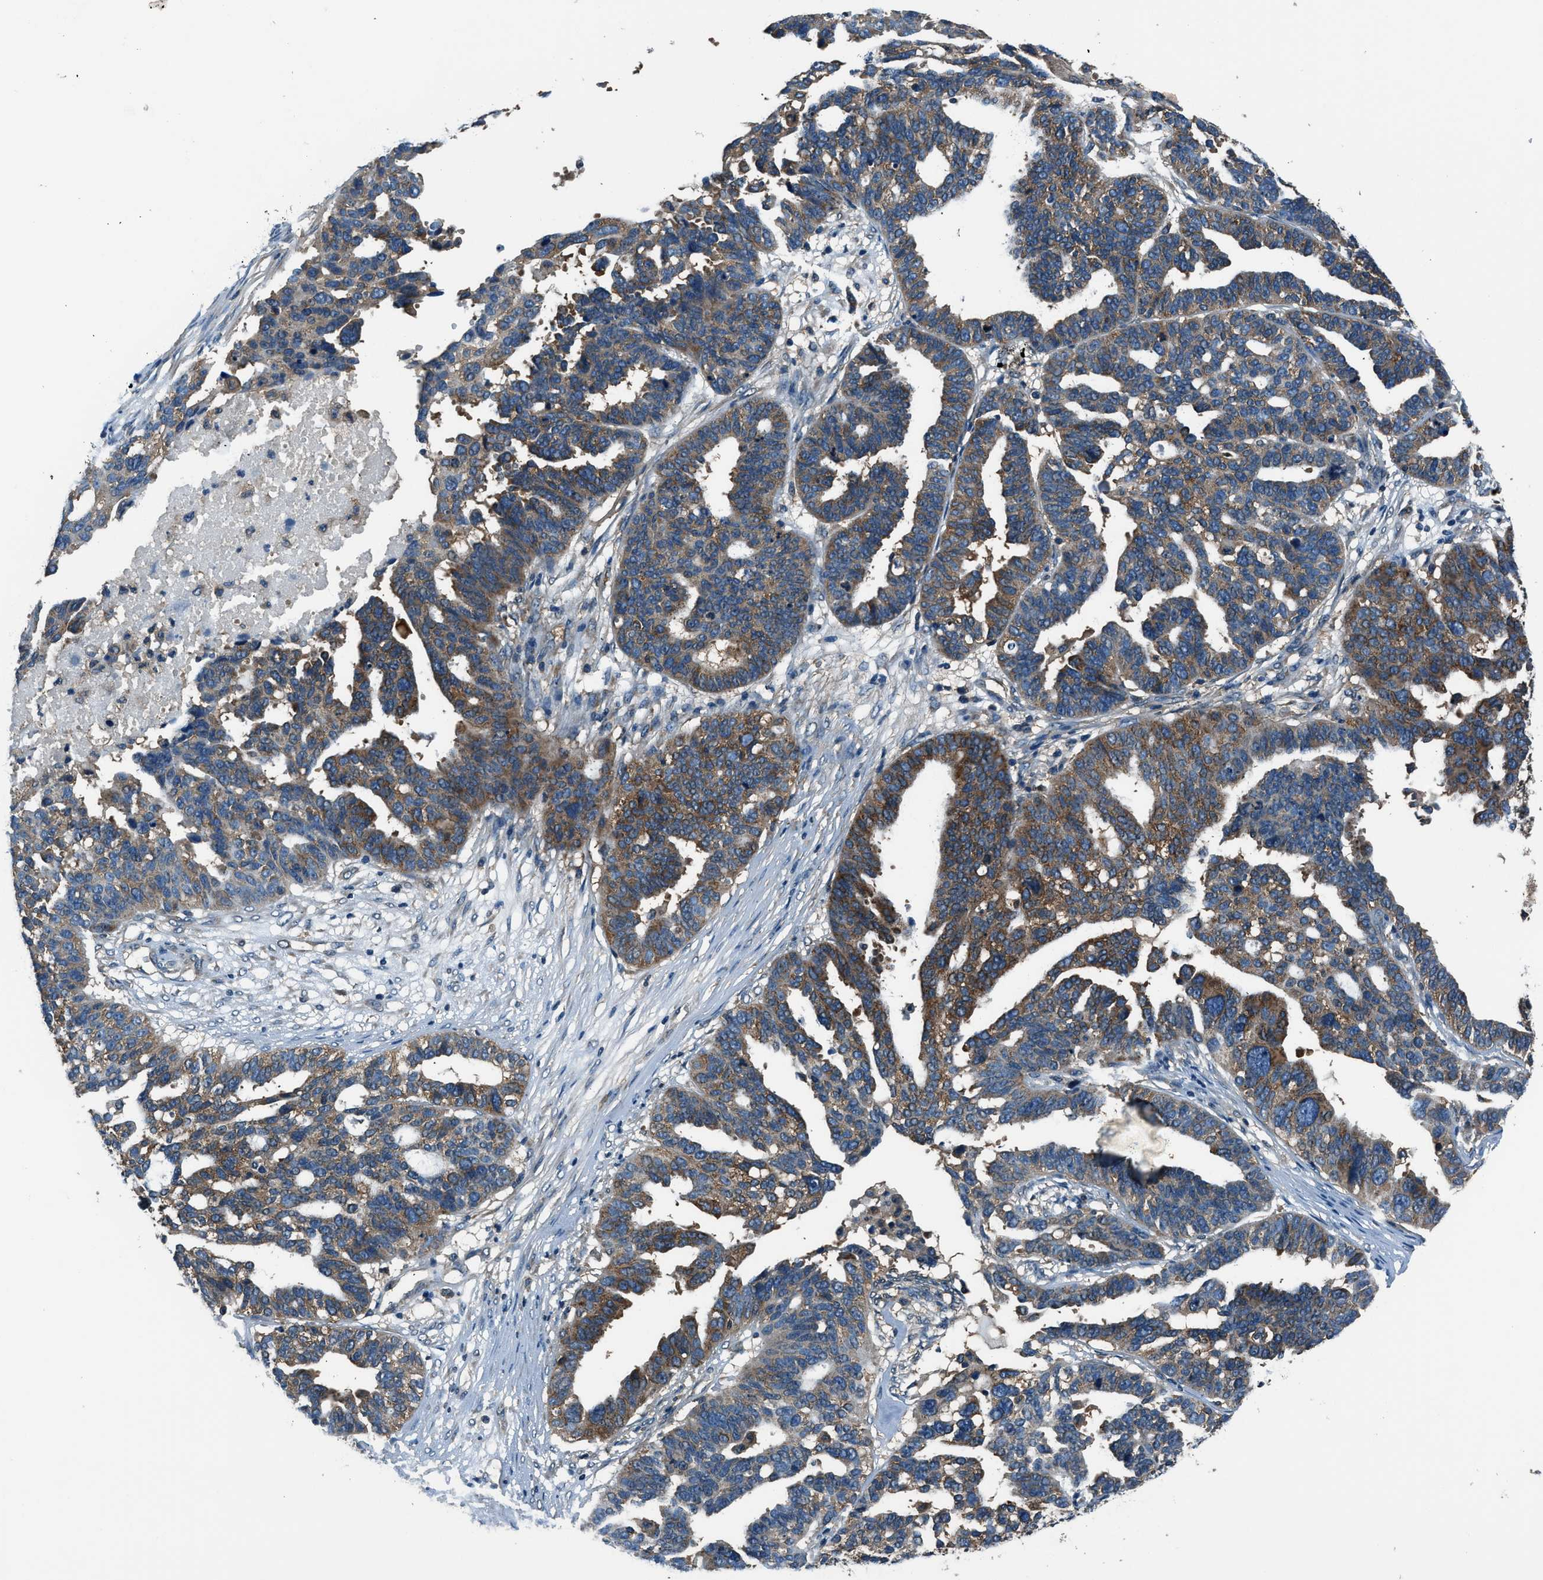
{"staining": {"intensity": "moderate", "quantity": "25%-75%", "location": "cytoplasmic/membranous"}, "tissue": "ovarian cancer", "cell_type": "Tumor cells", "image_type": "cancer", "snomed": [{"axis": "morphology", "description": "Cystadenocarcinoma, serous, NOS"}, {"axis": "topography", "description": "Ovary"}], "caption": "This is a micrograph of immunohistochemistry staining of ovarian serous cystadenocarcinoma, which shows moderate expression in the cytoplasmic/membranous of tumor cells.", "gene": "ARFGAP2", "patient": {"sex": "female", "age": 59}}